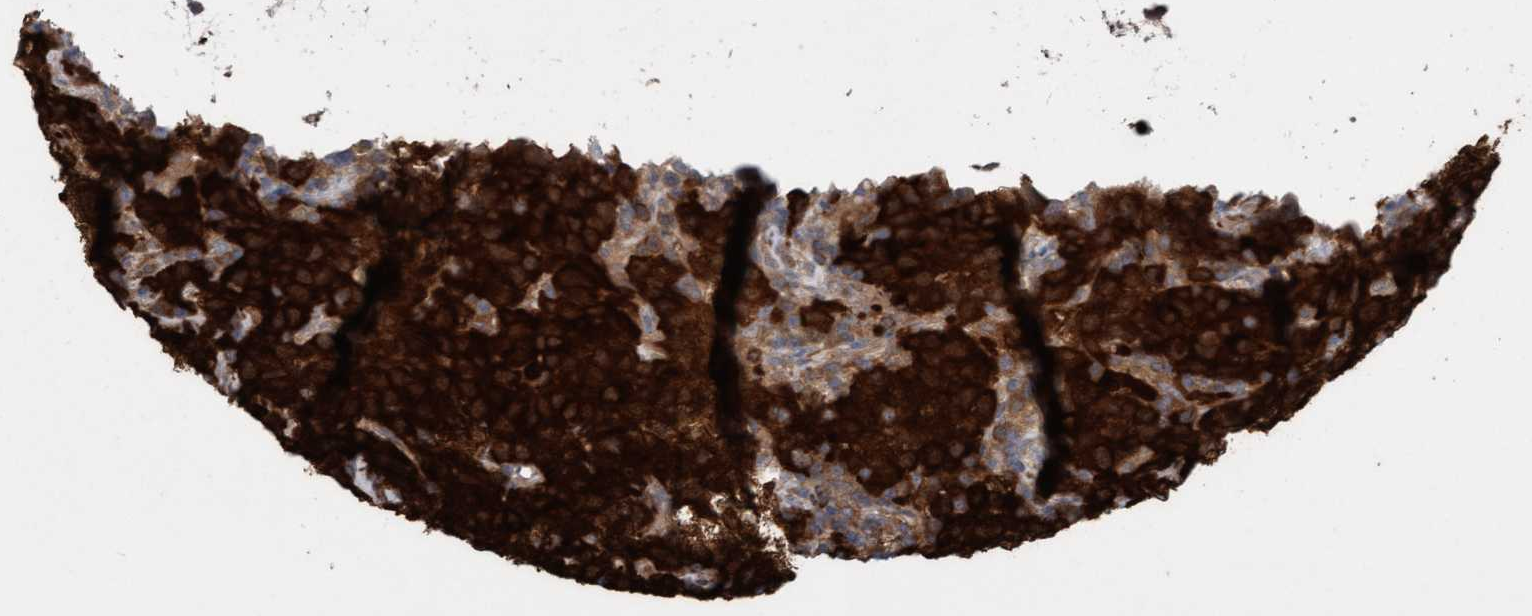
{"staining": {"intensity": "strong", "quantity": ">75%", "location": "cytoplasmic/membranous"}, "tissue": "testis cancer", "cell_type": "Tumor cells", "image_type": "cancer", "snomed": [{"axis": "morphology", "description": "Seminoma, NOS"}, {"axis": "topography", "description": "Testis"}], "caption": "A brown stain highlights strong cytoplasmic/membranous staining of a protein in human seminoma (testis) tumor cells. (Stains: DAB in brown, nuclei in blue, Microscopy: brightfield microscopy at high magnification).", "gene": "KLHL25", "patient": {"sex": "male", "age": 22}}